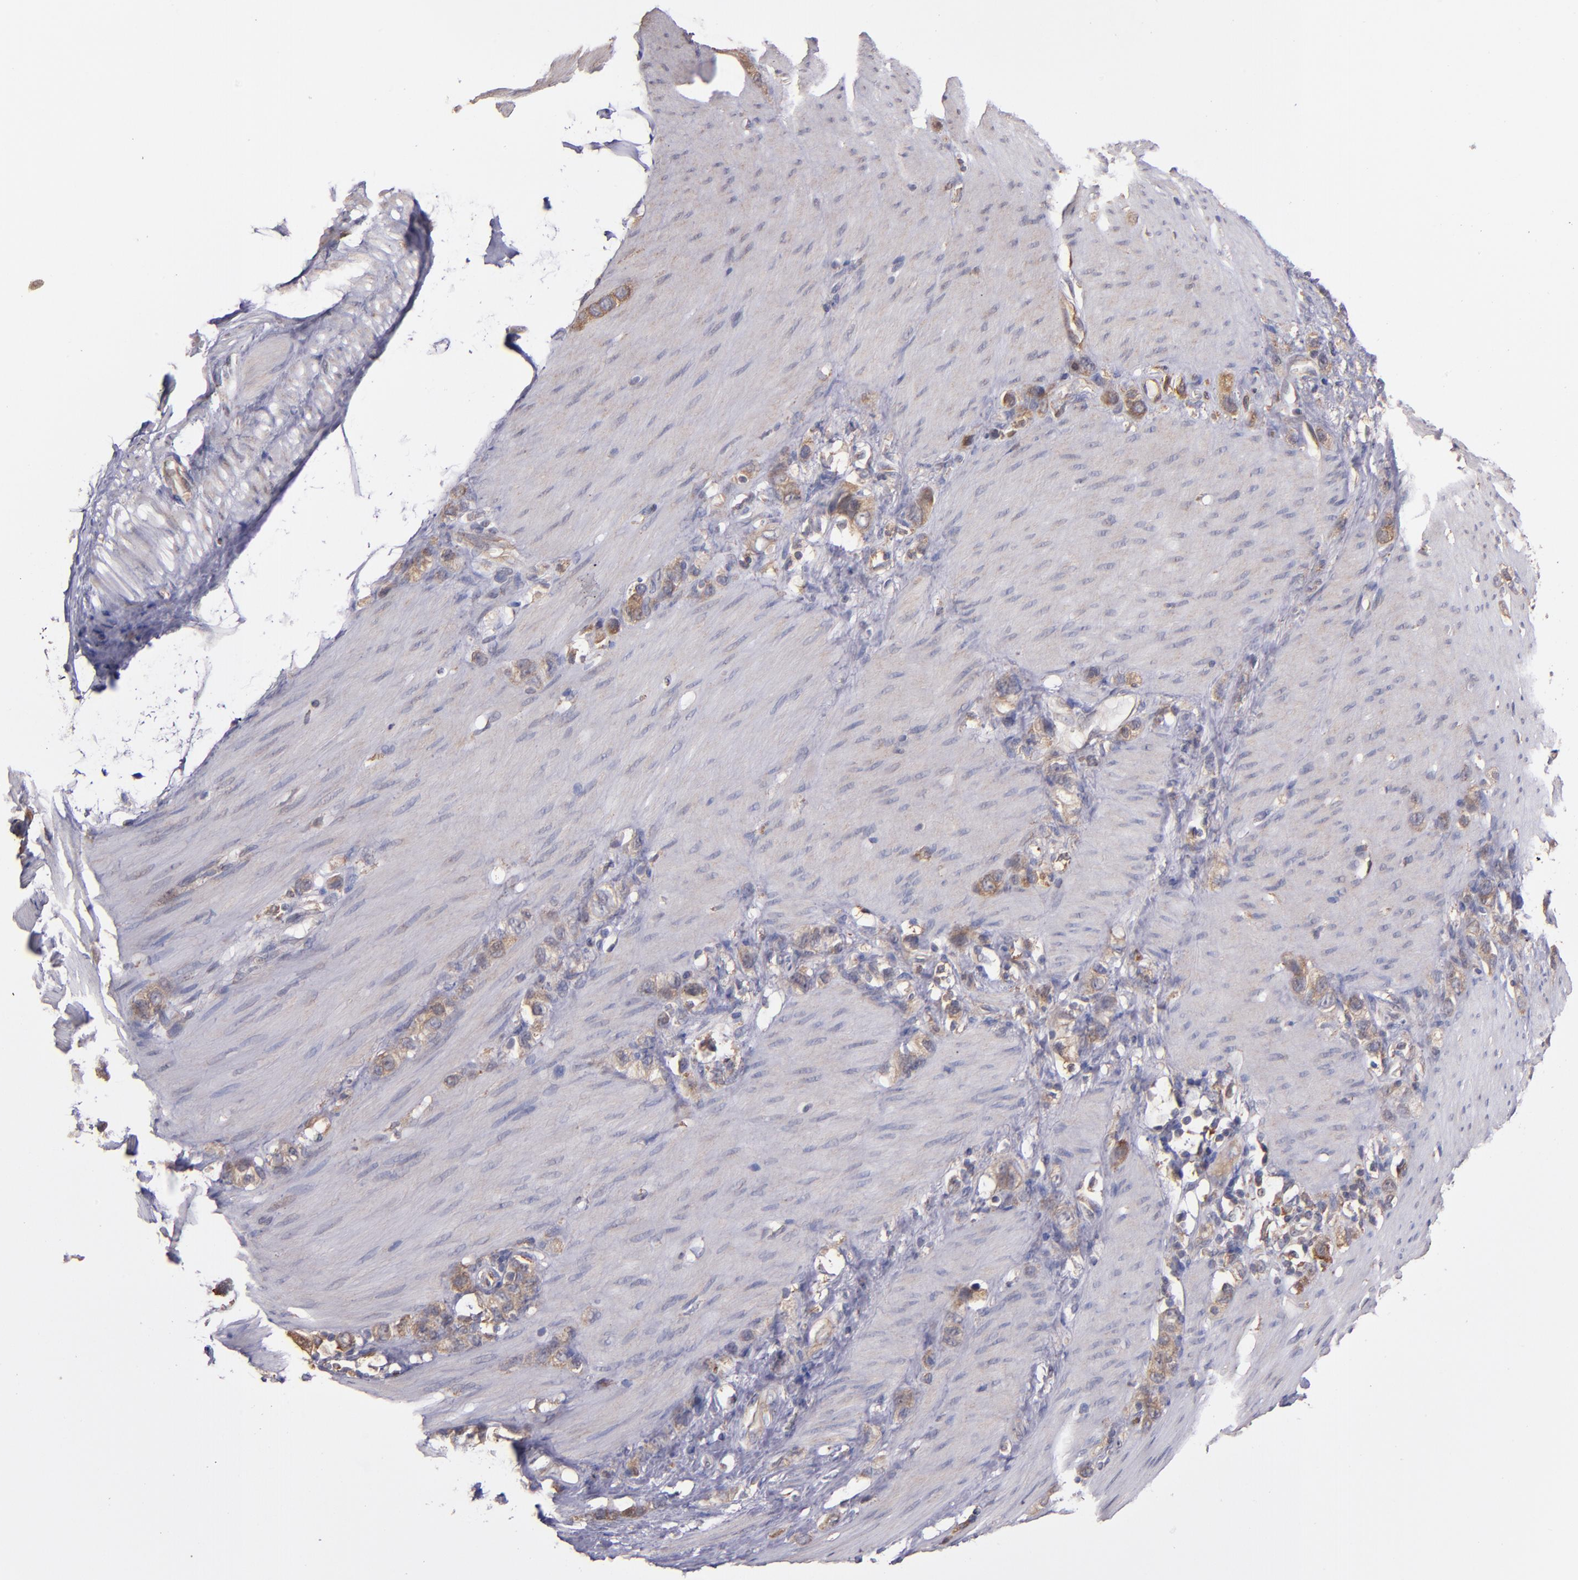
{"staining": {"intensity": "moderate", "quantity": ">75%", "location": "cytoplasmic/membranous"}, "tissue": "stomach cancer", "cell_type": "Tumor cells", "image_type": "cancer", "snomed": [{"axis": "morphology", "description": "Normal tissue, NOS"}, {"axis": "morphology", "description": "Adenocarcinoma, NOS"}, {"axis": "morphology", "description": "Adenocarcinoma, High grade"}, {"axis": "topography", "description": "Stomach, upper"}, {"axis": "topography", "description": "Stomach"}], "caption": "This micrograph reveals IHC staining of human stomach cancer, with medium moderate cytoplasmic/membranous staining in approximately >75% of tumor cells.", "gene": "IFIH1", "patient": {"sex": "female", "age": 65}}